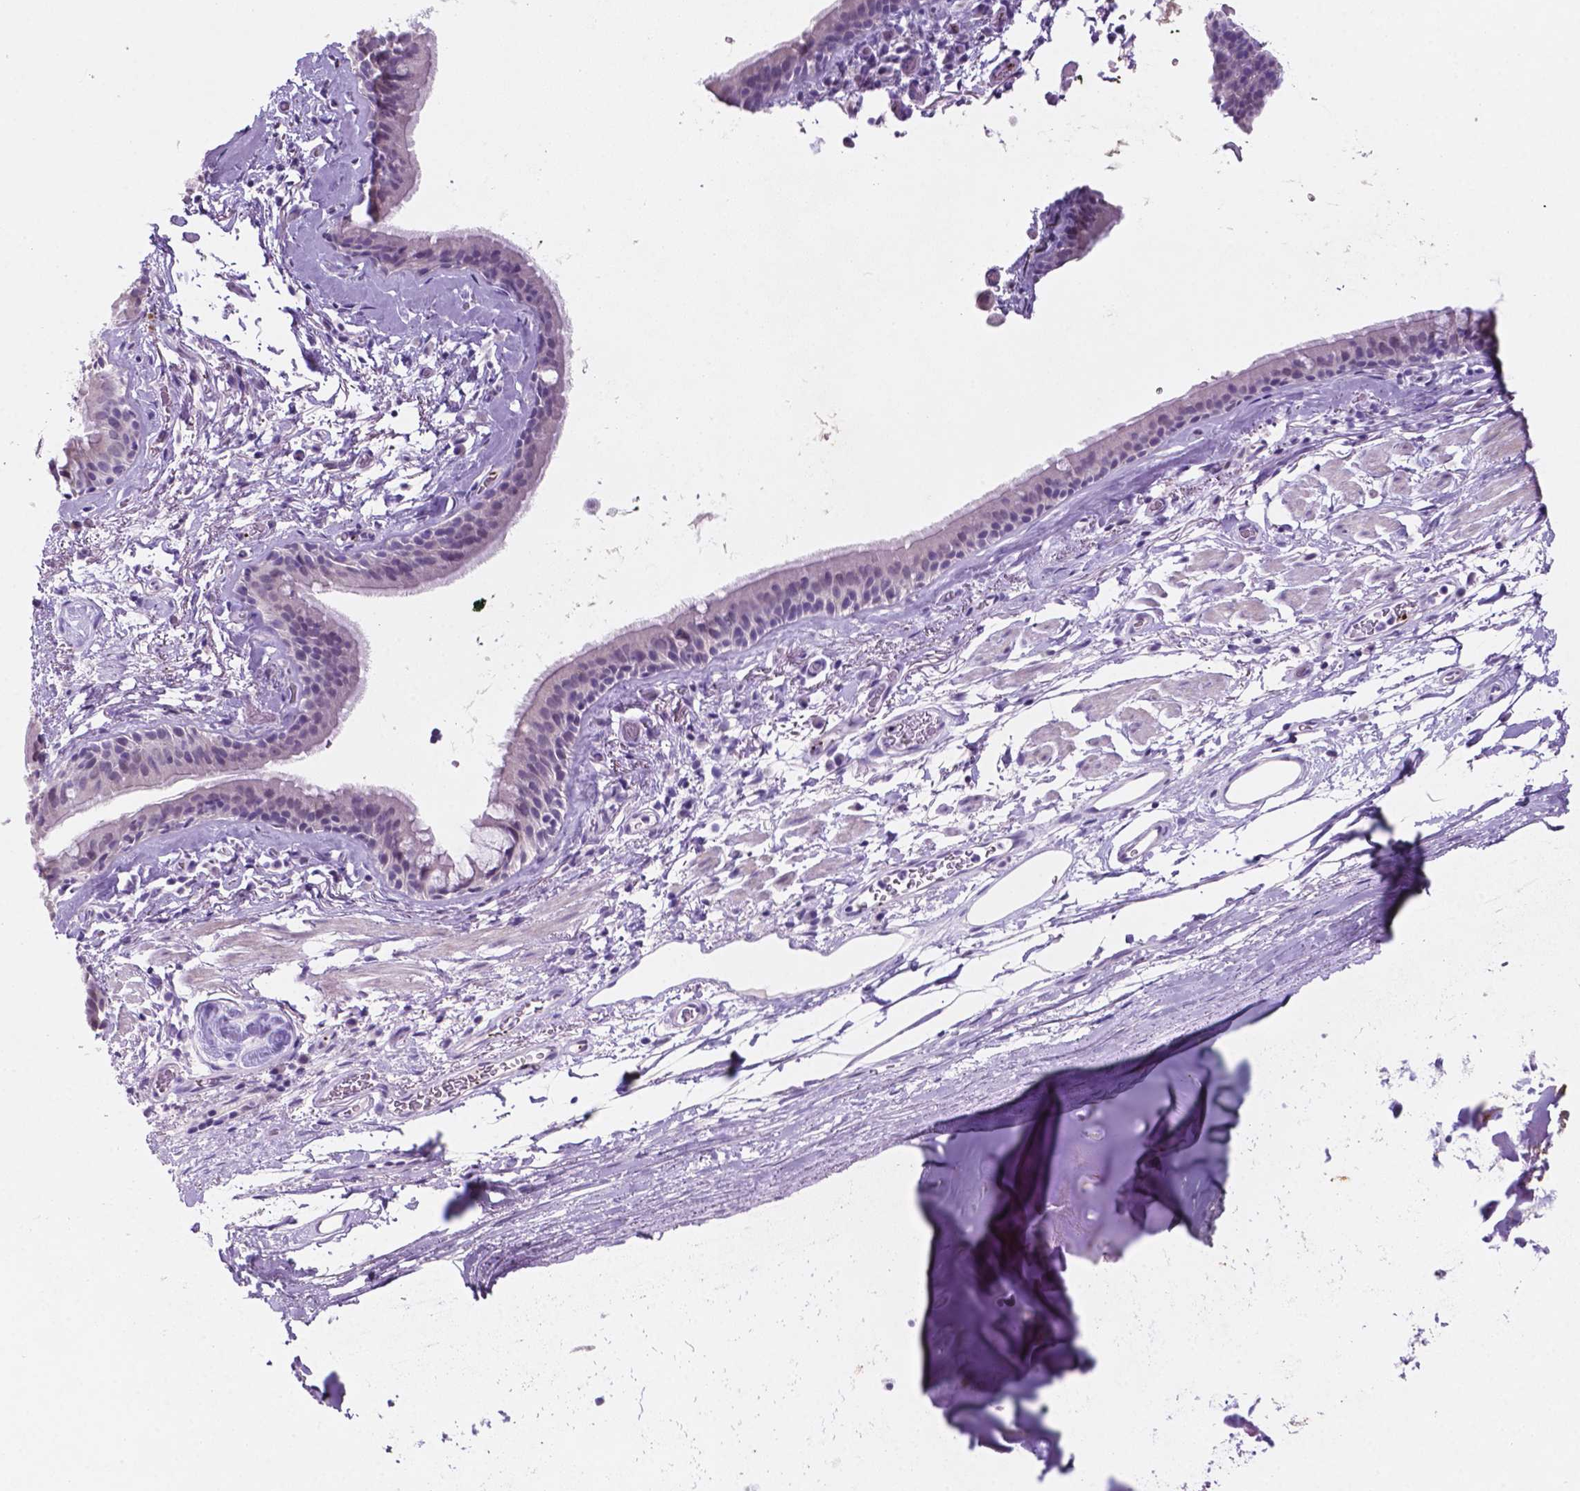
{"staining": {"intensity": "negative", "quantity": "none", "location": "none"}, "tissue": "bronchus", "cell_type": "Respiratory epithelial cells", "image_type": "normal", "snomed": [{"axis": "morphology", "description": "Normal tissue, NOS"}, {"axis": "topography", "description": "Cartilage tissue"}, {"axis": "topography", "description": "Bronchus"}], "caption": "Image shows no significant protein expression in respiratory epithelial cells of benign bronchus. (Brightfield microscopy of DAB (3,3'-diaminobenzidine) IHC at high magnification).", "gene": "EBLN2", "patient": {"sex": "male", "age": 58}}